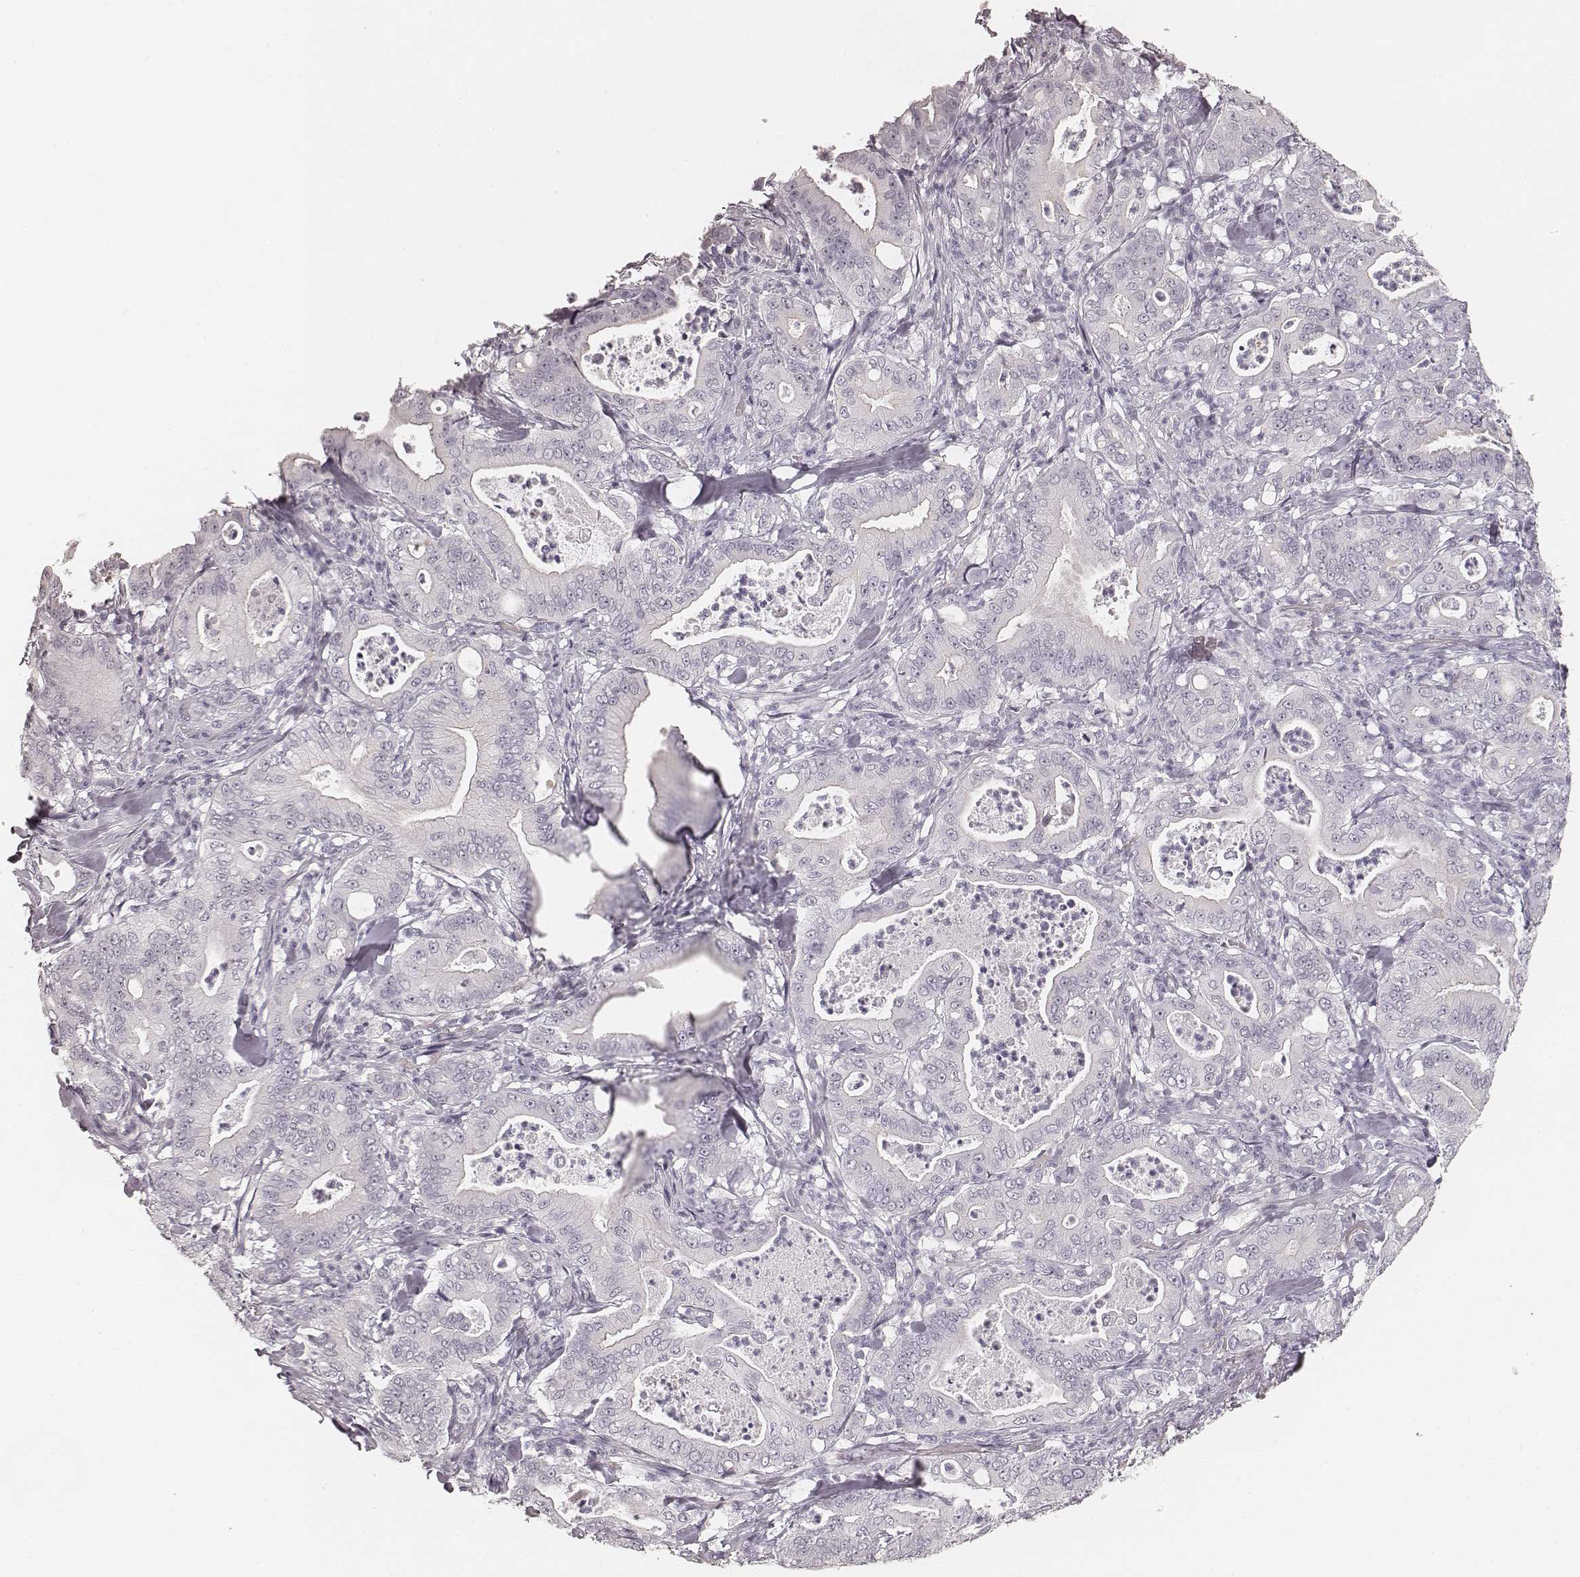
{"staining": {"intensity": "negative", "quantity": "none", "location": "none"}, "tissue": "pancreatic cancer", "cell_type": "Tumor cells", "image_type": "cancer", "snomed": [{"axis": "morphology", "description": "Adenocarcinoma, NOS"}, {"axis": "topography", "description": "Pancreas"}], "caption": "Tumor cells show no significant protein staining in adenocarcinoma (pancreatic).", "gene": "HNF4G", "patient": {"sex": "male", "age": 71}}